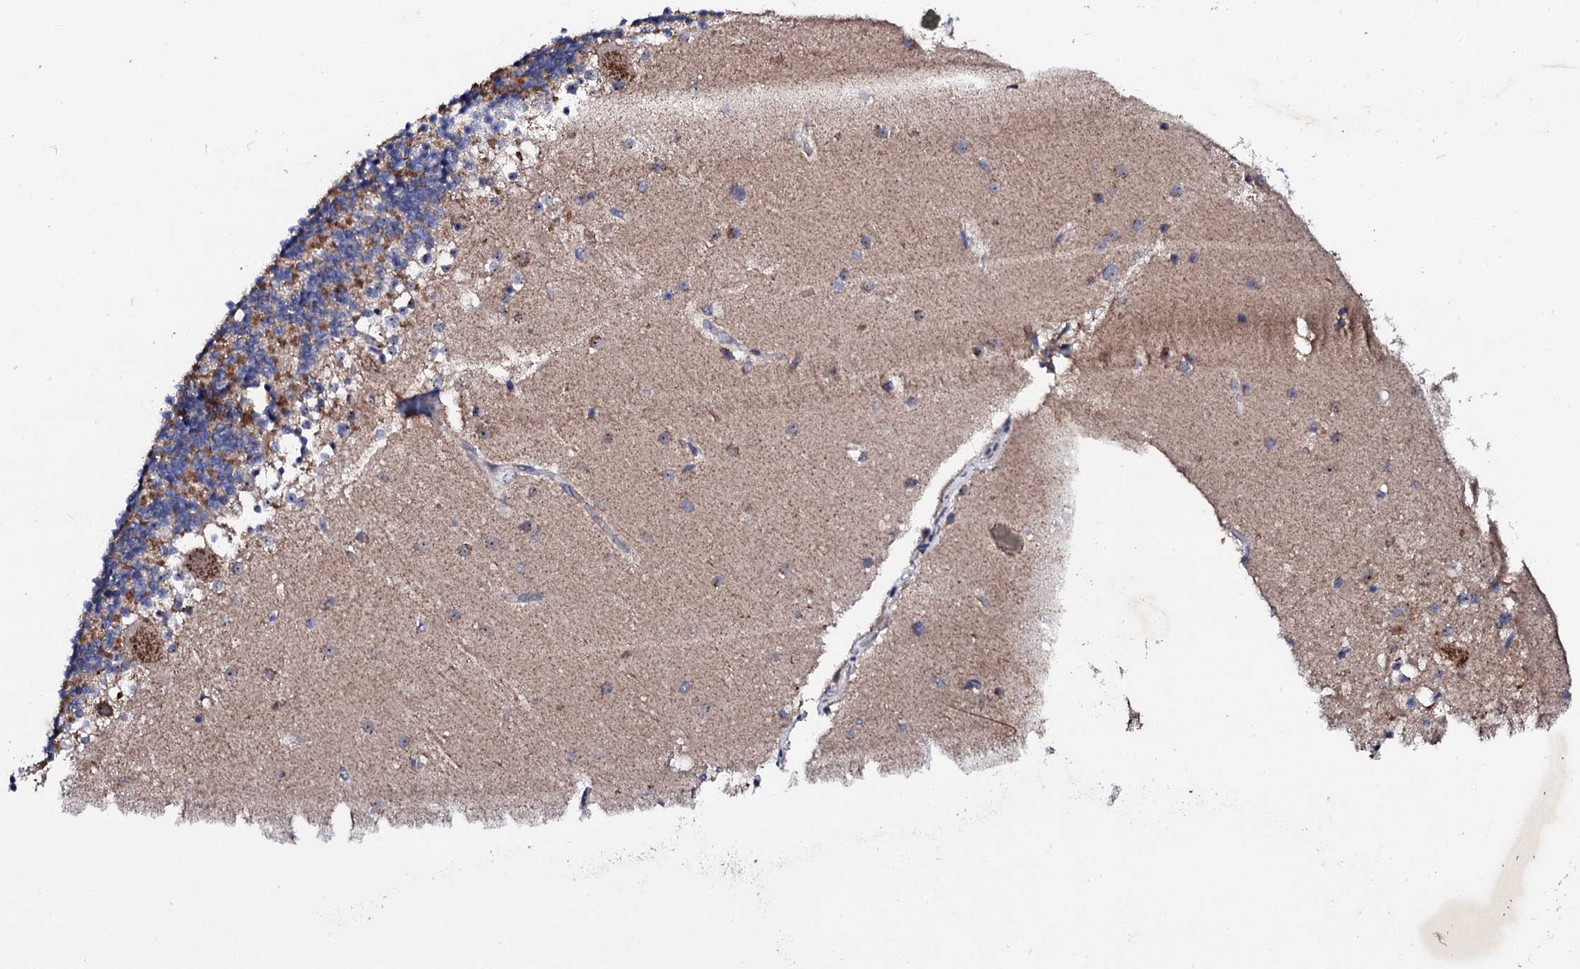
{"staining": {"intensity": "weak", "quantity": "25%-75%", "location": "cytoplasmic/membranous"}, "tissue": "cerebellum", "cell_type": "Cells in granular layer", "image_type": "normal", "snomed": [{"axis": "morphology", "description": "Normal tissue, NOS"}, {"axis": "topography", "description": "Cerebellum"}], "caption": "Human cerebellum stained with a protein marker exhibits weak staining in cells in granular layer.", "gene": "GTPBP4", "patient": {"sex": "male", "age": 54}}